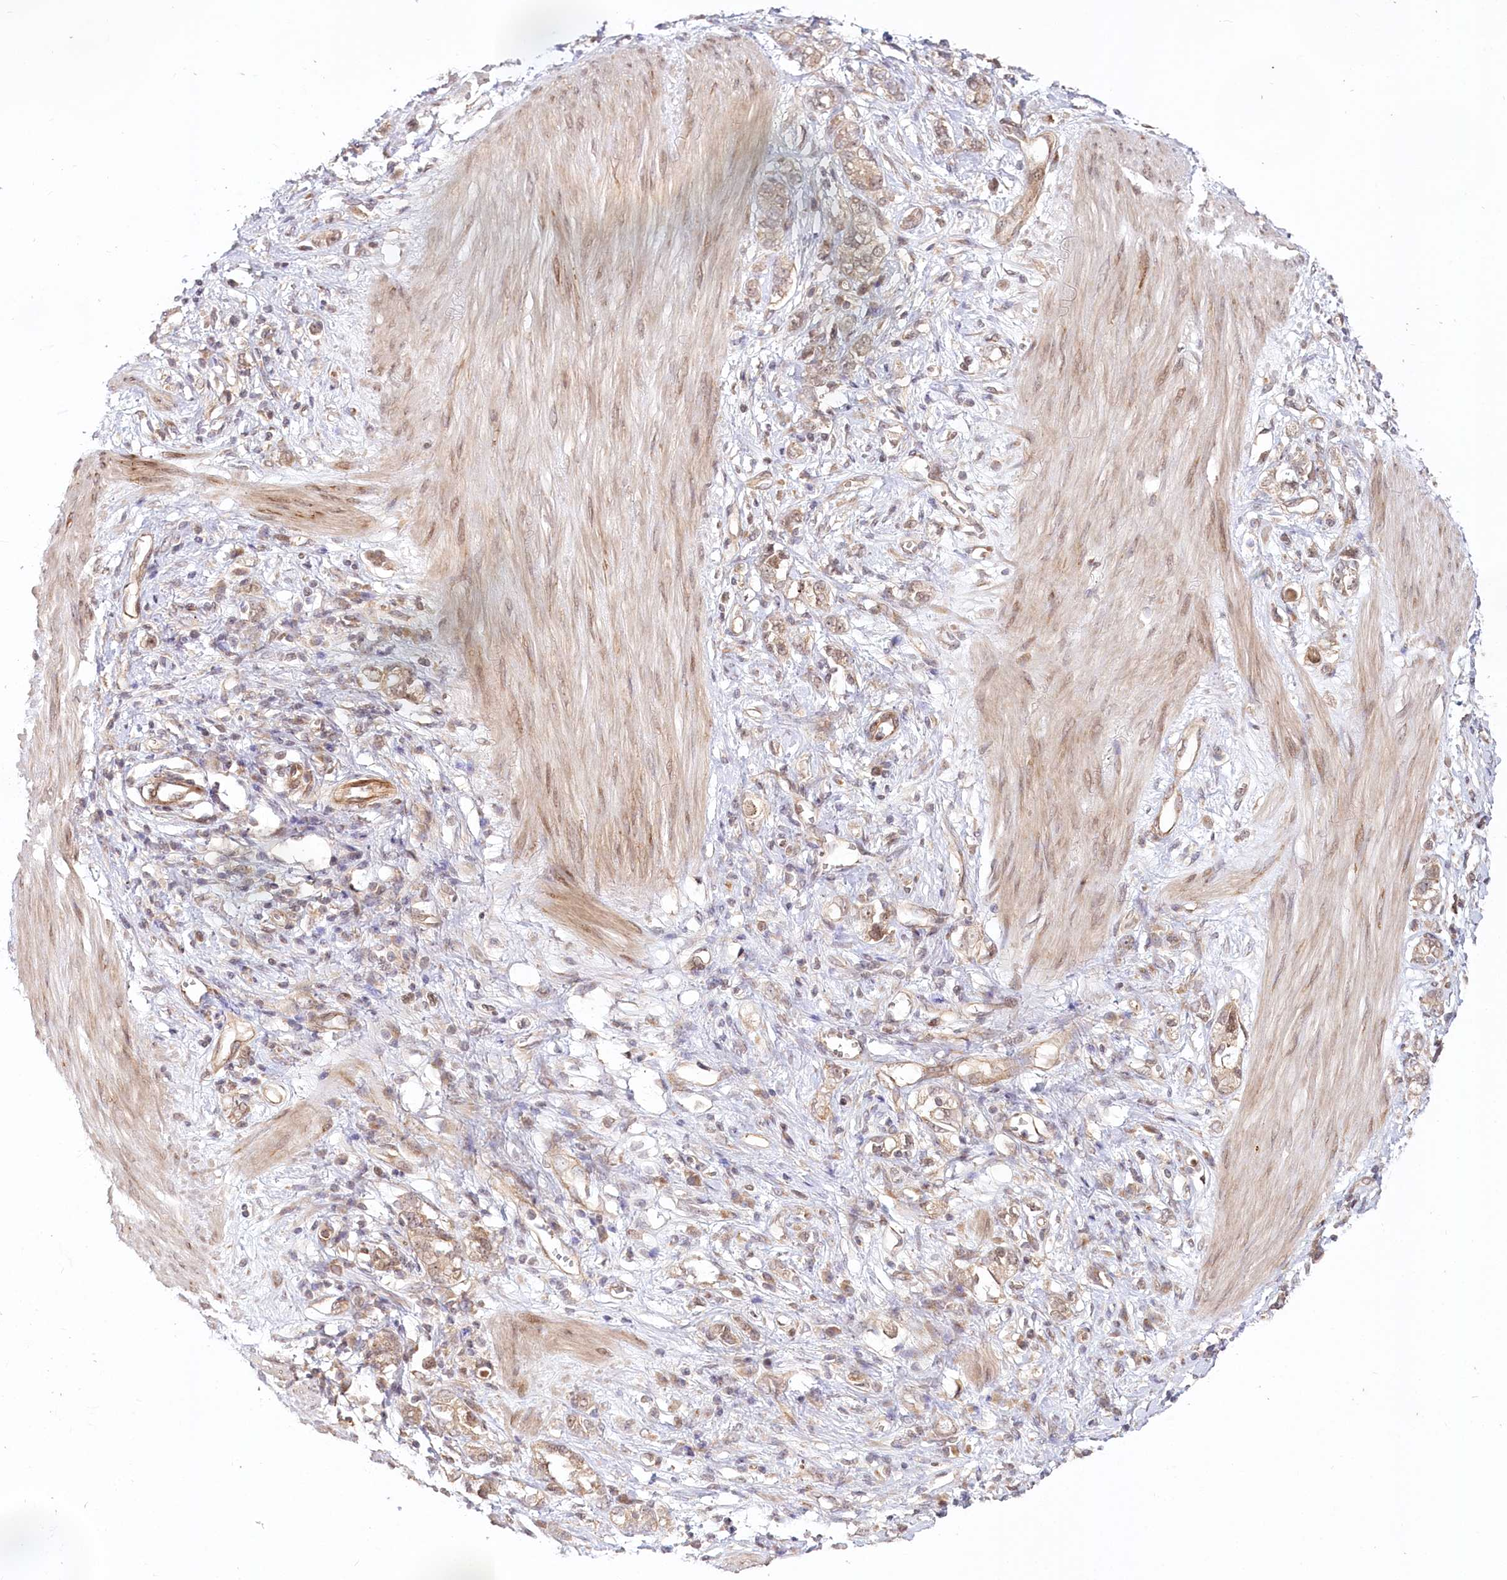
{"staining": {"intensity": "weak", "quantity": "25%-75%", "location": "cytoplasmic/membranous"}, "tissue": "stomach cancer", "cell_type": "Tumor cells", "image_type": "cancer", "snomed": [{"axis": "morphology", "description": "Adenocarcinoma, NOS"}, {"axis": "topography", "description": "Stomach"}], "caption": "Weak cytoplasmic/membranous protein staining is identified in approximately 25%-75% of tumor cells in adenocarcinoma (stomach). (DAB = brown stain, brightfield microscopy at high magnification).", "gene": "CEP70", "patient": {"sex": "female", "age": 76}}